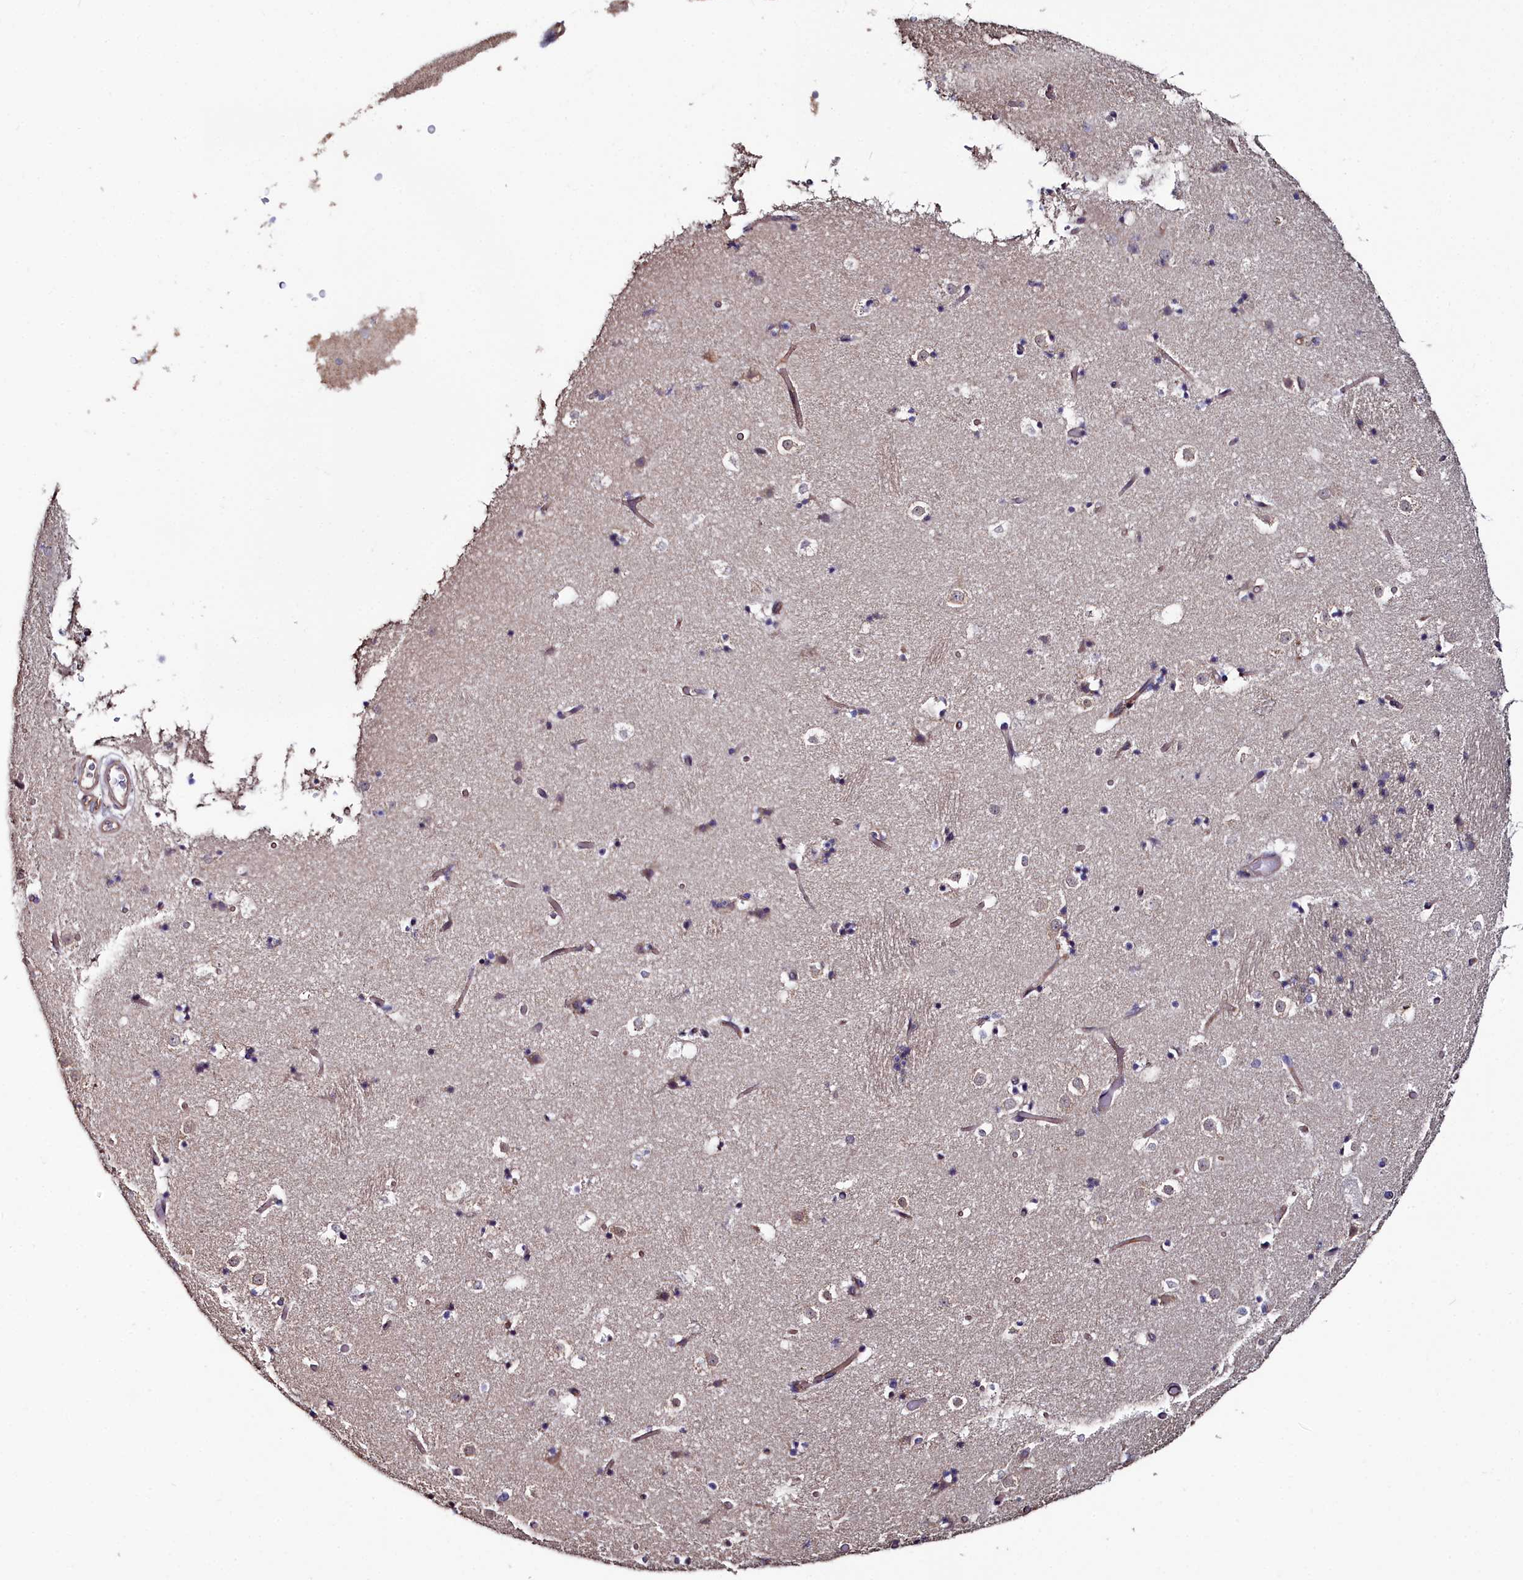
{"staining": {"intensity": "negative", "quantity": "none", "location": "none"}, "tissue": "caudate", "cell_type": "Glial cells", "image_type": "normal", "snomed": [{"axis": "morphology", "description": "Normal tissue, NOS"}, {"axis": "topography", "description": "Lateral ventricle wall"}], "caption": "IHC image of benign human caudate stained for a protein (brown), which displays no positivity in glial cells.", "gene": "C4orf19", "patient": {"sex": "female", "age": 52}}